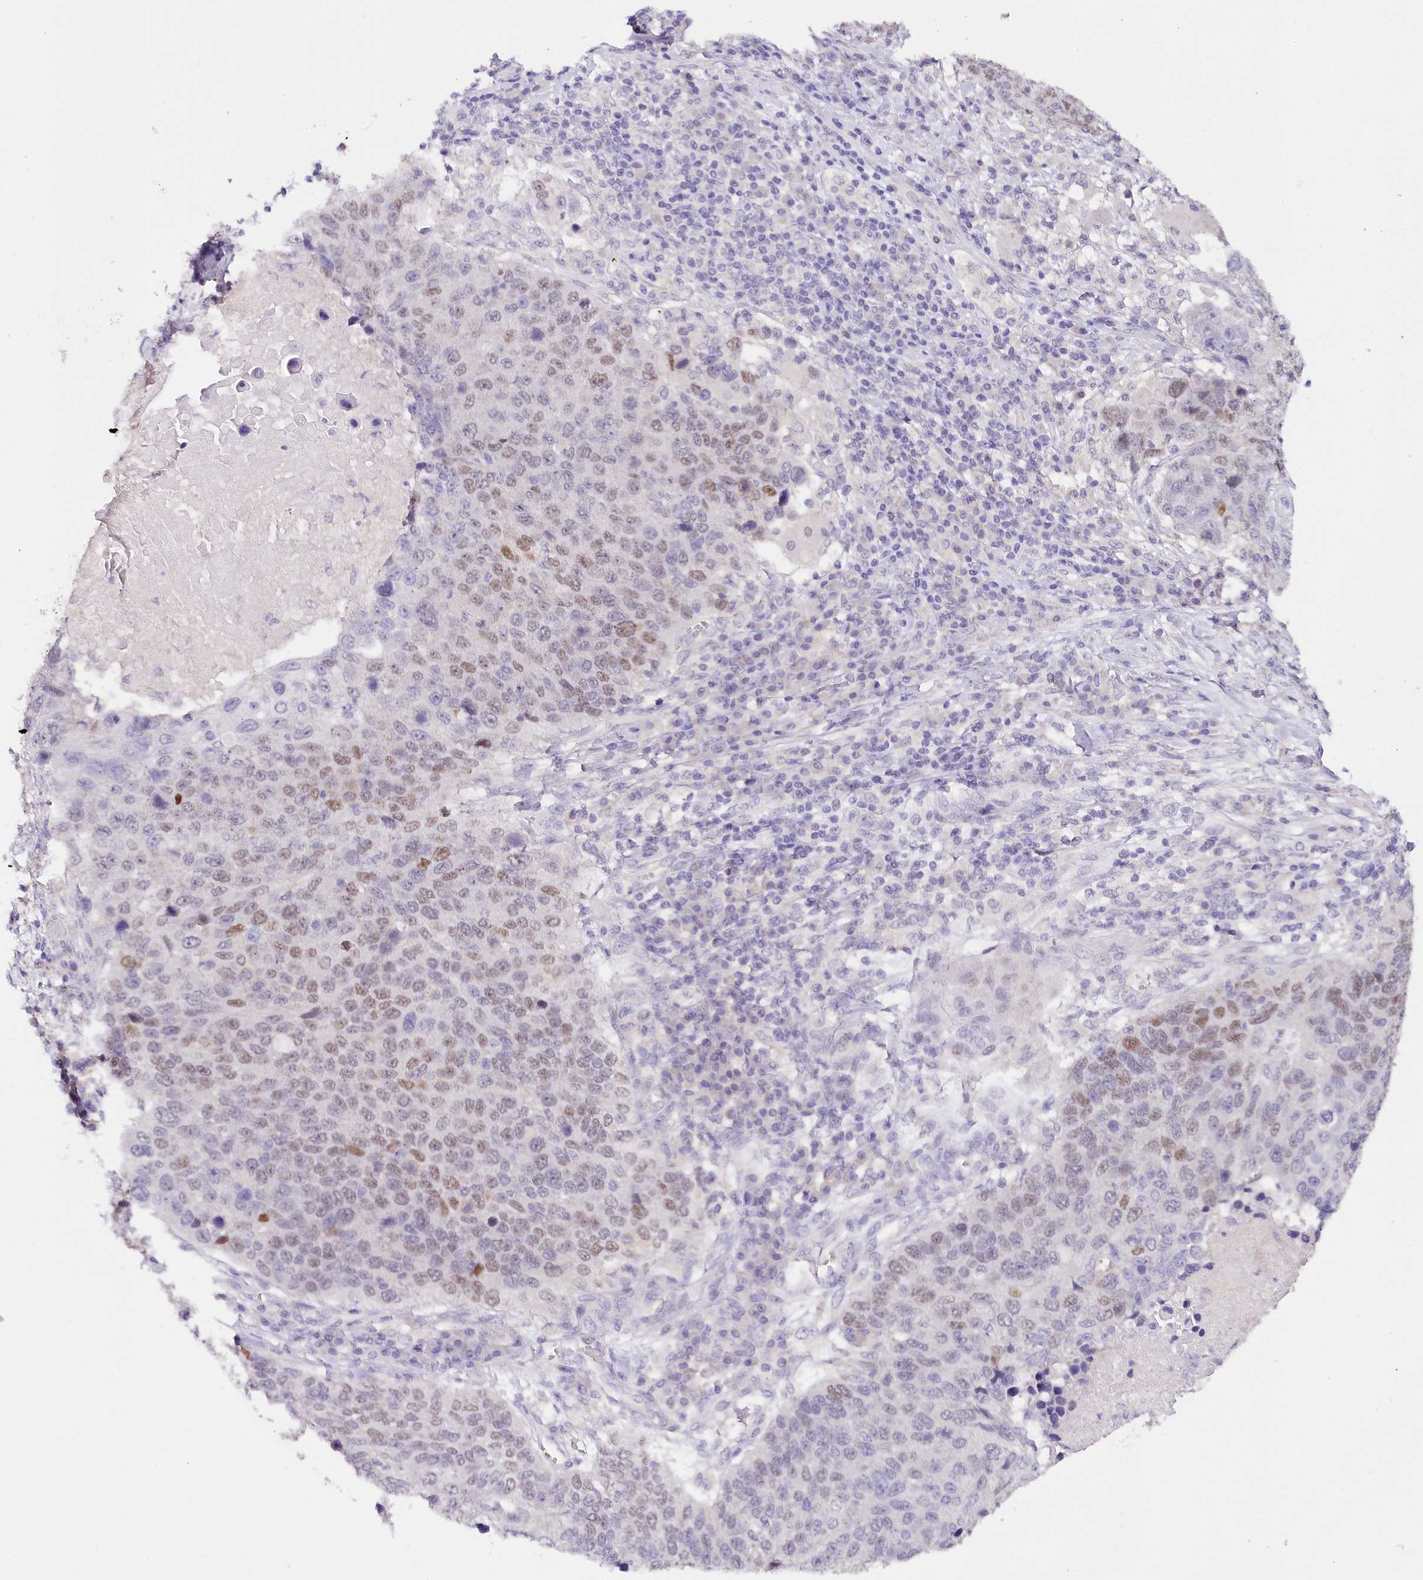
{"staining": {"intensity": "moderate", "quantity": "25%-75%", "location": "nuclear"}, "tissue": "lung cancer", "cell_type": "Tumor cells", "image_type": "cancer", "snomed": [{"axis": "morphology", "description": "Normal tissue, NOS"}, {"axis": "morphology", "description": "Squamous cell carcinoma, NOS"}, {"axis": "topography", "description": "Lymph node"}, {"axis": "topography", "description": "Lung"}], "caption": "A brown stain shows moderate nuclear staining of a protein in human lung cancer (squamous cell carcinoma) tumor cells.", "gene": "TP53", "patient": {"sex": "male", "age": 66}}